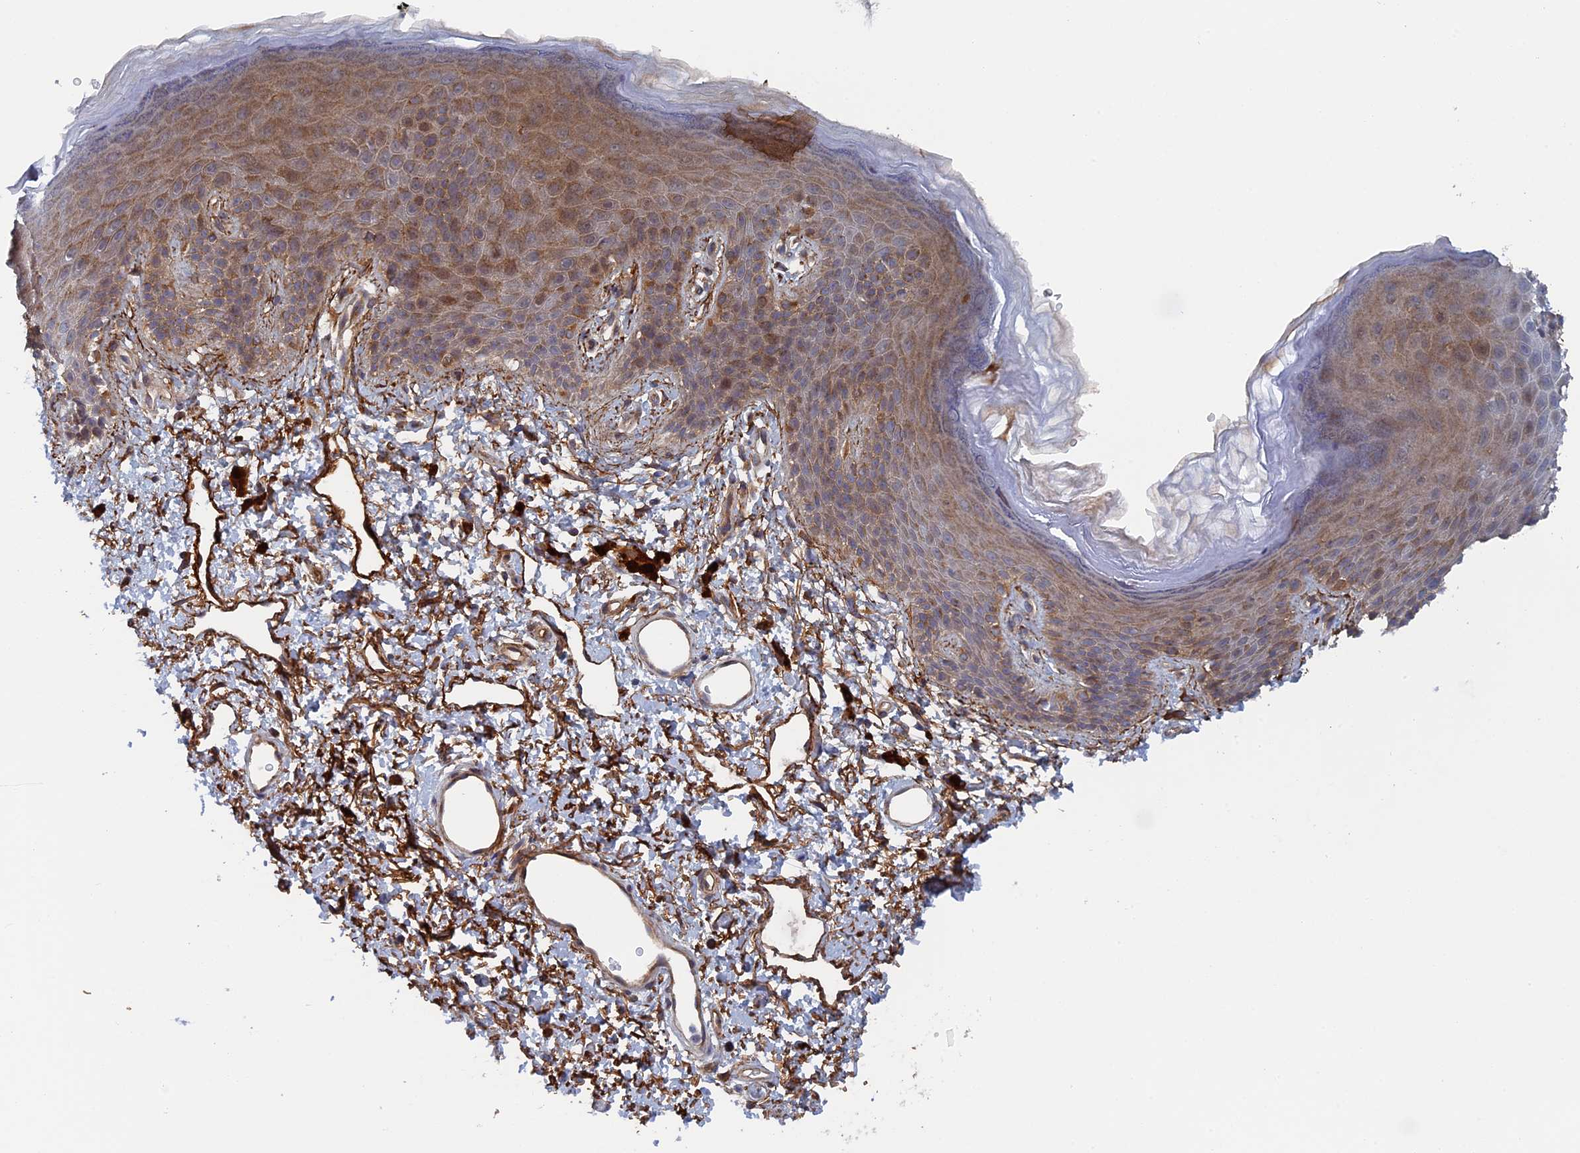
{"staining": {"intensity": "moderate", "quantity": "25%-75%", "location": "cytoplasmic/membranous"}, "tissue": "skin", "cell_type": "Epidermal cells", "image_type": "normal", "snomed": [{"axis": "morphology", "description": "Normal tissue, NOS"}, {"axis": "topography", "description": "Anal"}], "caption": "Normal skin shows moderate cytoplasmic/membranous staining in about 25%-75% of epidermal cells.", "gene": "TMEM196", "patient": {"sex": "female", "age": 46}}